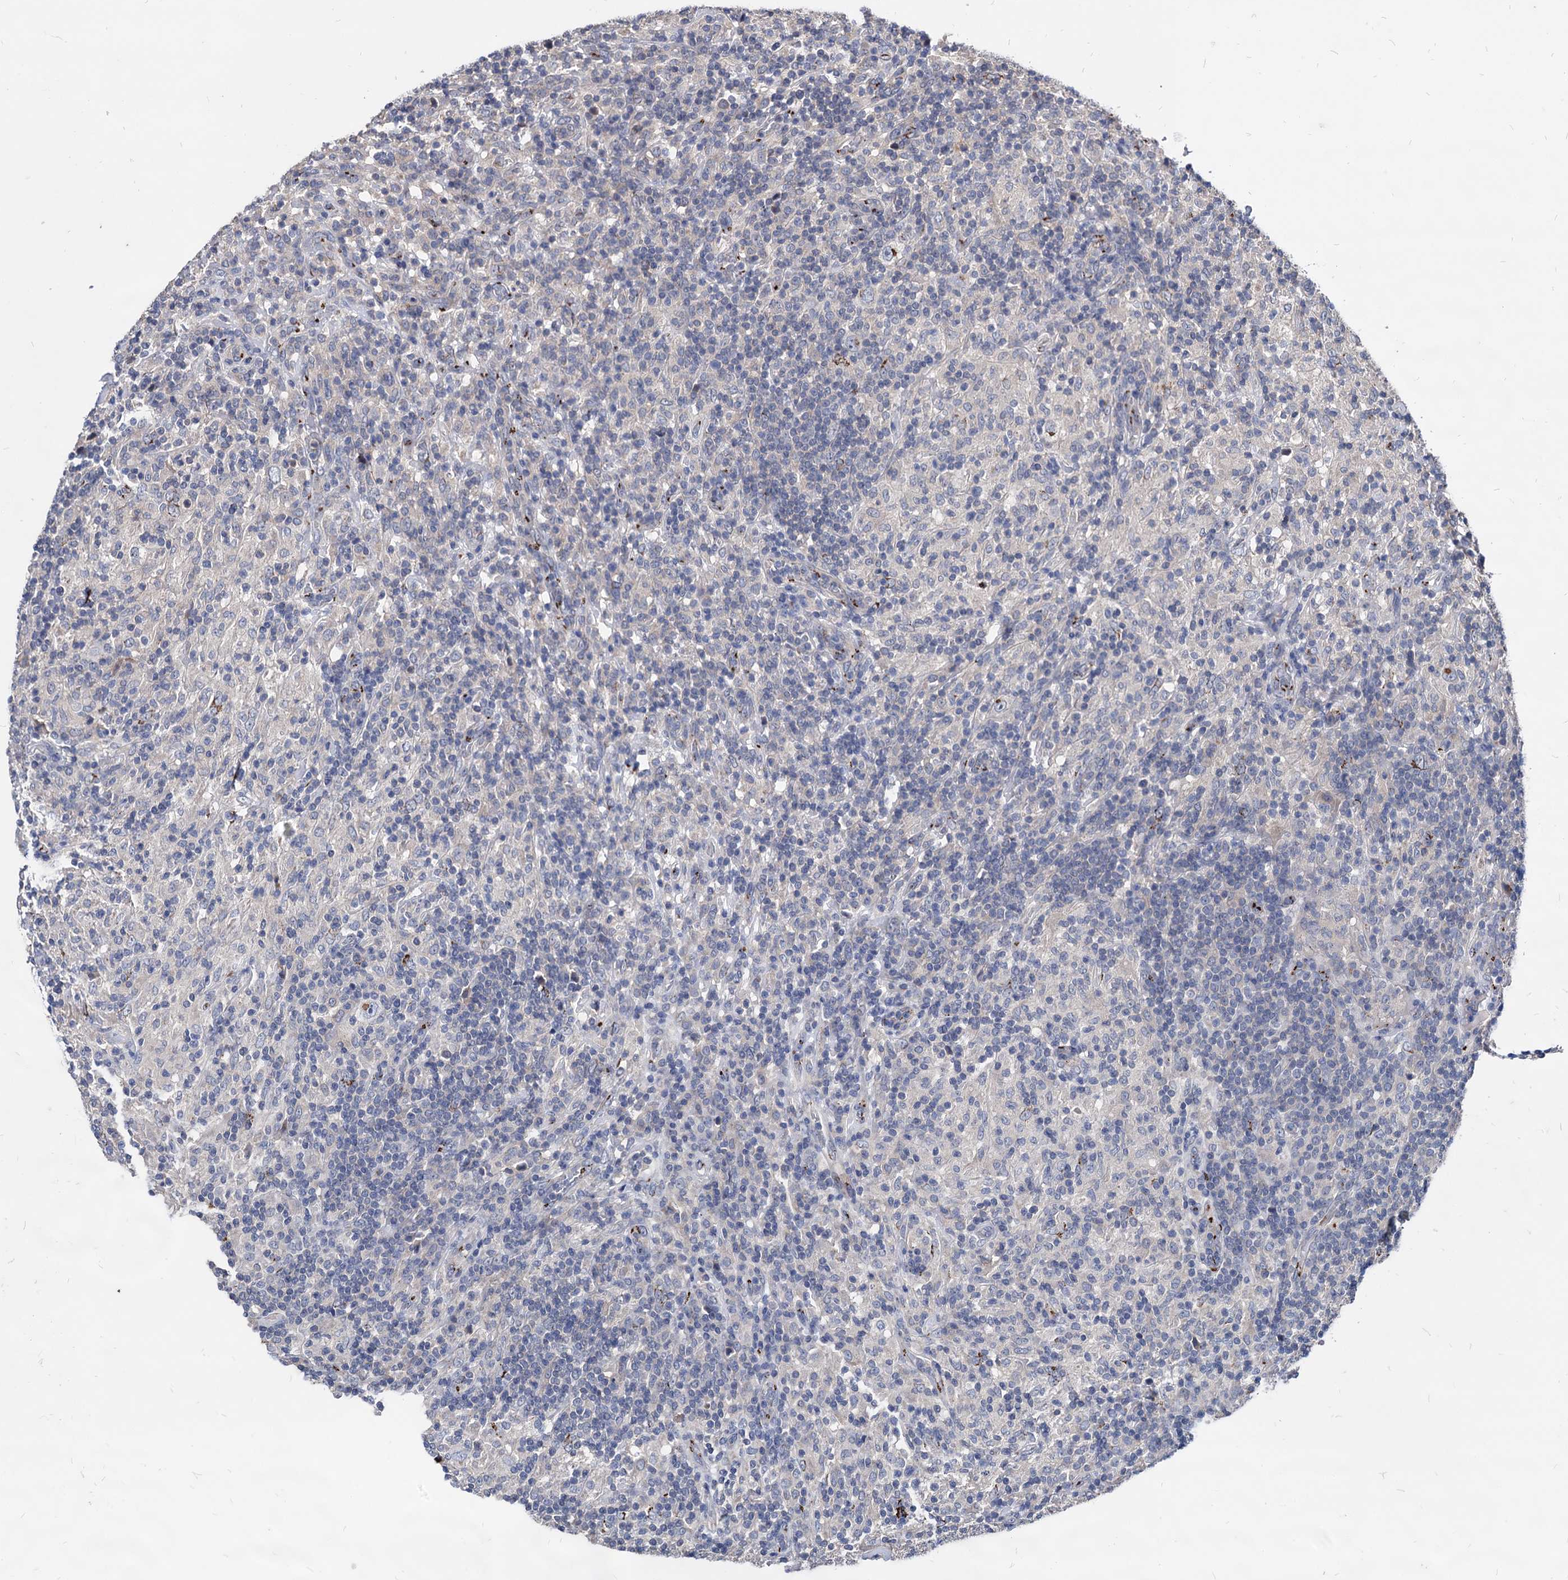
{"staining": {"intensity": "moderate", "quantity": ">75%", "location": "cytoplasmic/membranous"}, "tissue": "lymphoma", "cell_type": "Tumor cells", "image_type": "cancer", "snomed": [{"axis": "morphology", "description": "Hodgkin's disease, NOS"}, {"axis": "topography", "description": "Lymph node"}], "caption": "An IHC image of neoplastic tissue is shown. Protein staining in brown highlights moderate cytoplasmic/membranous positivity in Hodgkin's disease within tumor cells.", "gene": "ESD", "patient": {"sex": "male", "age": 70}}